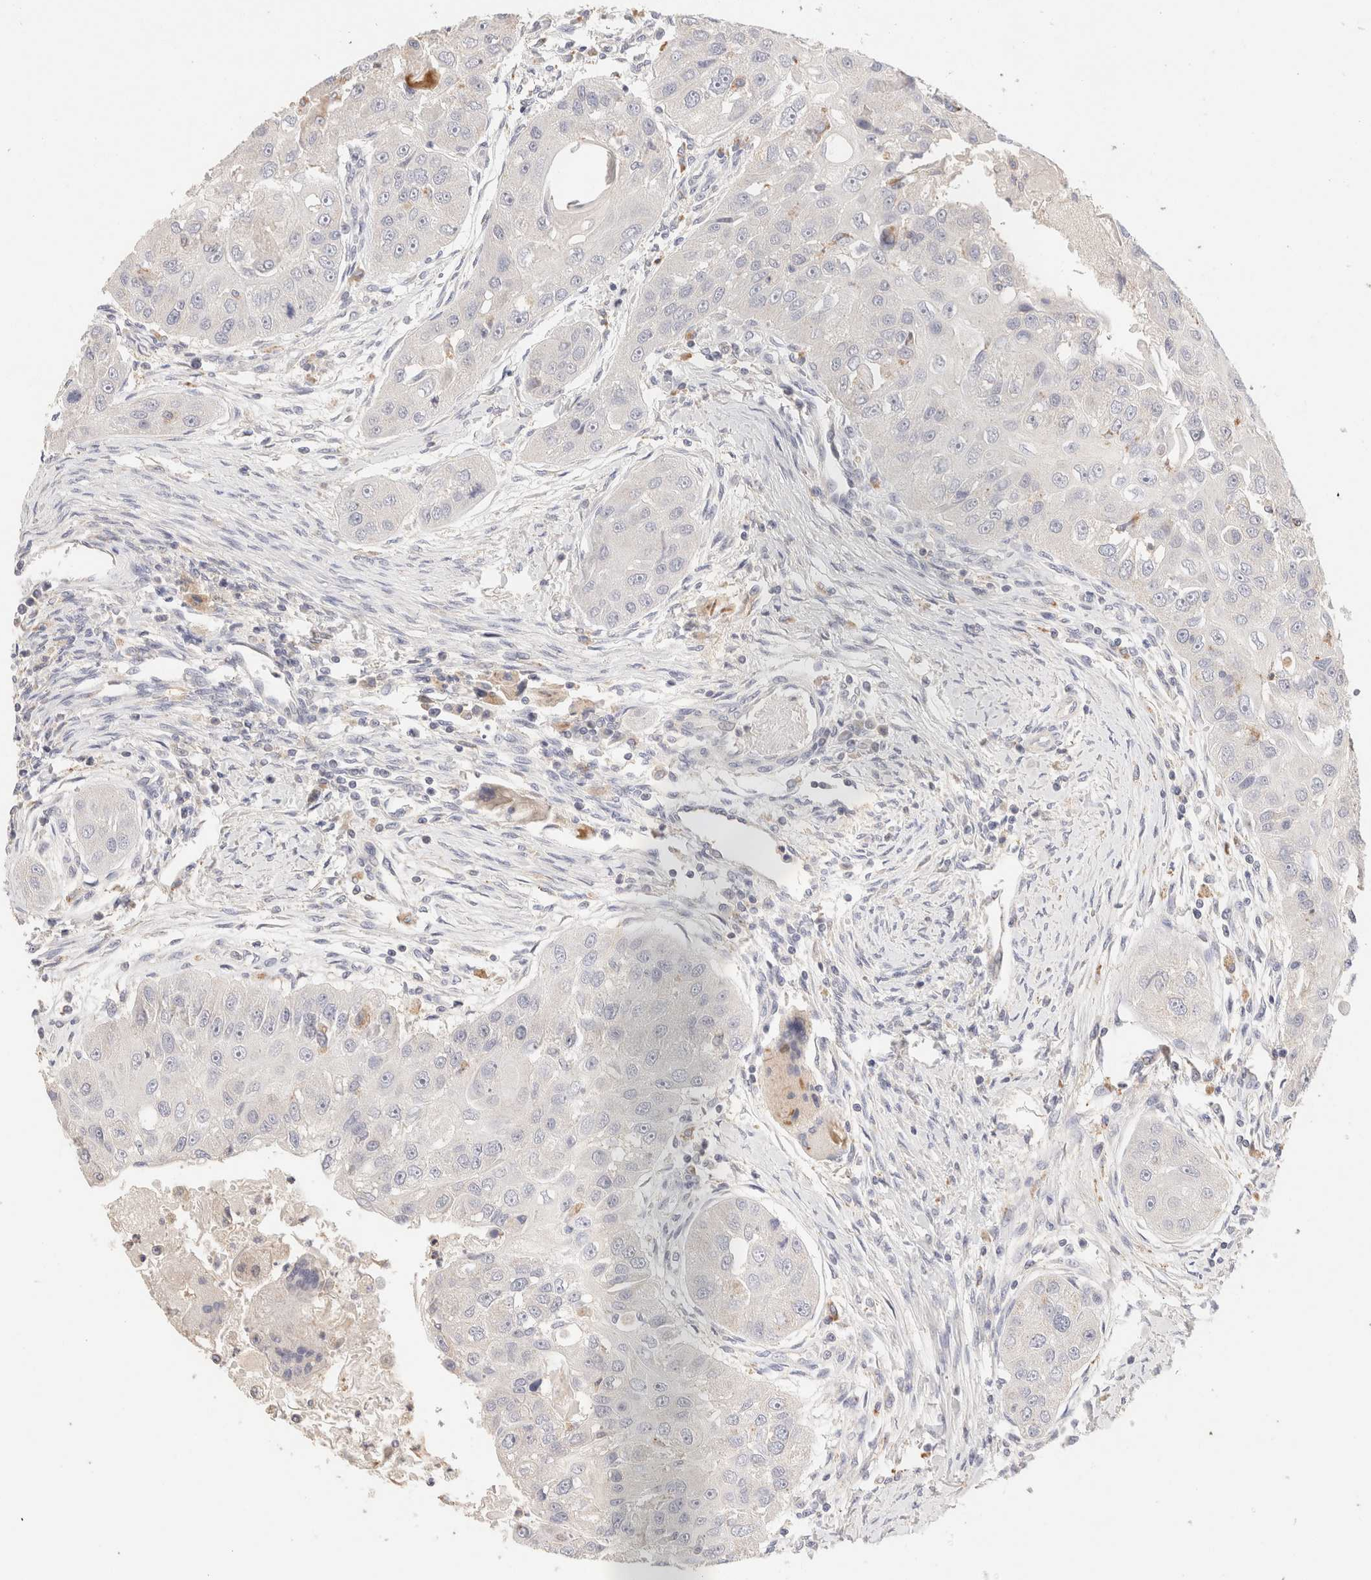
{"staining": {"intensity": "negative", "quantity": "none", "location": "none"}, "tissue": "head and neck cancer", "cell_type": "Tumor cells", "image_type": "cancer", "snomed": [{"axis": "morphology", "description": "Normal tissue, NOS"}, {"axis": "morphology", "description": "Squamous cell carcinoma, NOS"}, {"axis": "topography", "description": "Skeletal muscle"}, {"axis": "topography", "description": "Head-Neck"}], "caption": "This is an IHC image of human head and neck cancer (squamous cell carcinoma). There is no expression in tumor cells.", "gene": "SCGB2A2", "patient": {"sex": "male", "age": 51}}